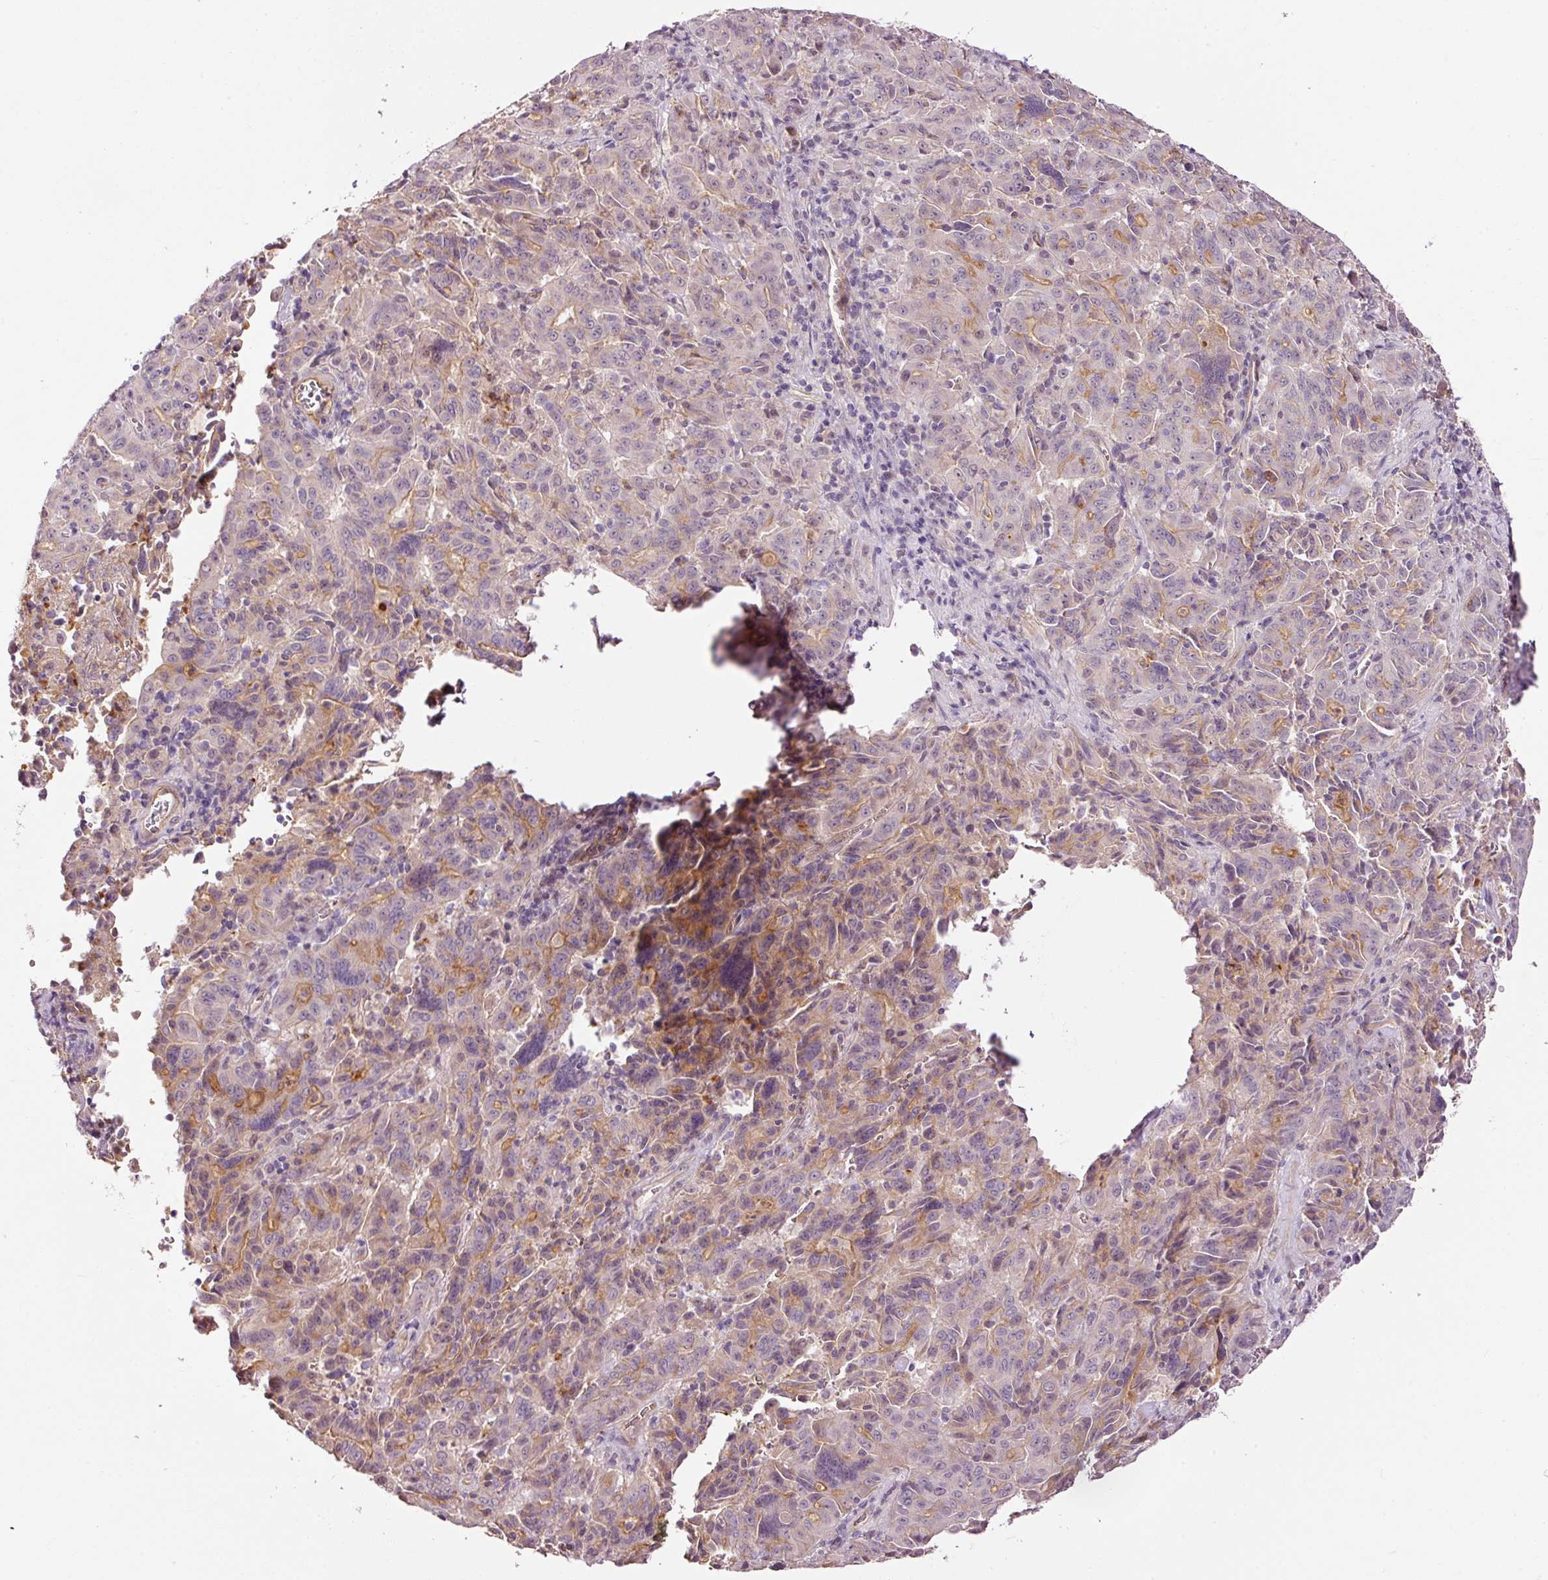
{"staining": {"intensity": "weak", "quantity": "25%-75%", "location": "cytoplasmic/membranous"}, "tissue": "pancreatic cancer", "cell_type": "Tumor cells", "image_type": "cancer", "snomed": [{"axis": "morphology", "description": "Adenocarcinoma, NOS"}, {"axis": "topography", "description": "Pancreas"}], "caption": "Human pancreatic cancer (adenocarcinoma) stained with a brown dye shows weak cytoplasmic/membranous positive expression in about 25%-75% of tumor cells.", "gene": "ABCB4", "patient": {"sex": "male", "age": 63}}